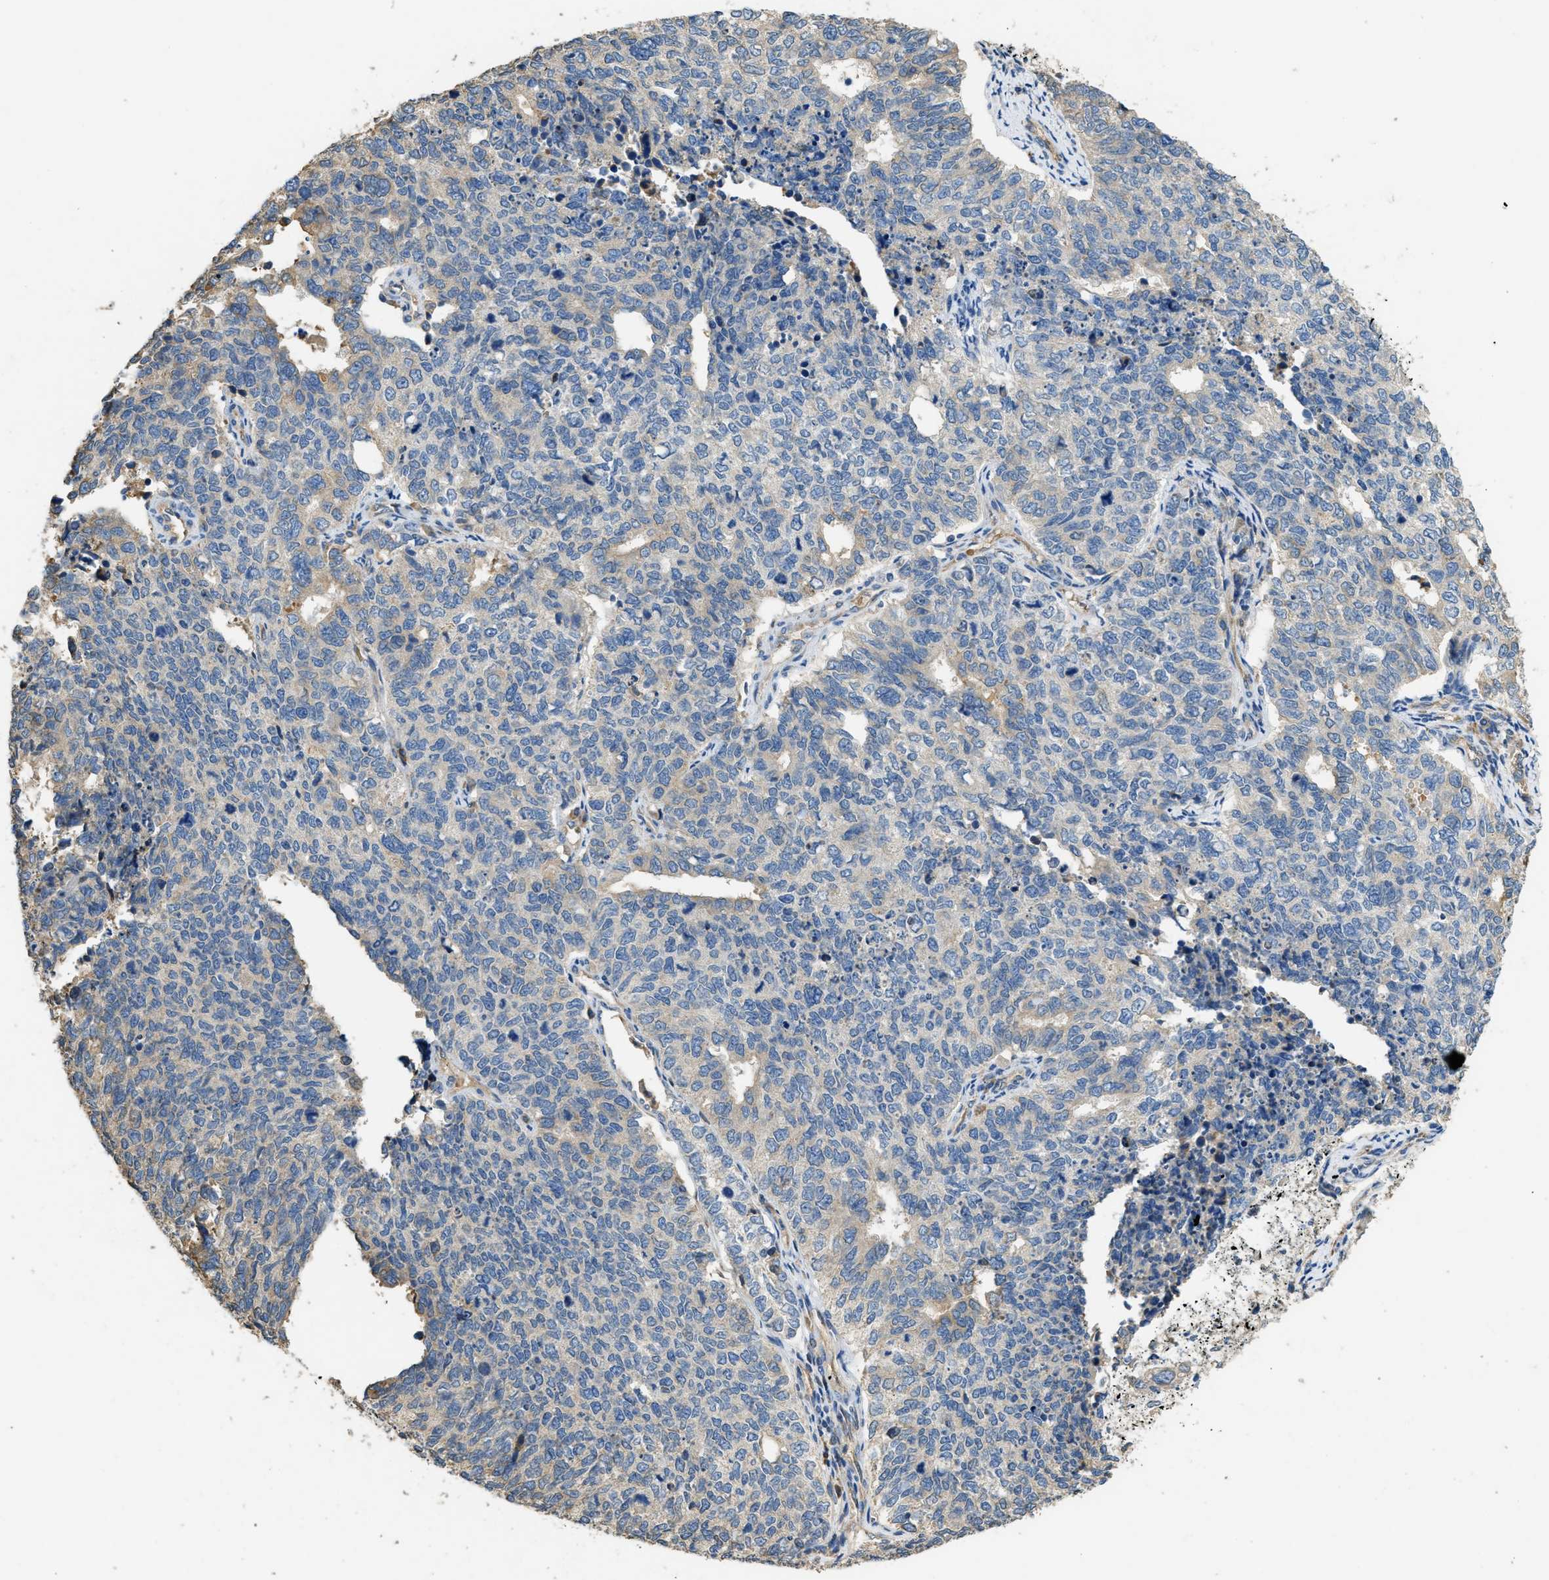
{"staining": {"intensity": "weak", "quantity": "<25%", "location": "cytoplasmic/membranous"}, "tissue": "cervical cancer", "cell_type": "Tumor cells", "image_type": "cancer", "snomed": [{"axis": "morphology", "description": "Squamous cell carcinoma, NOS"}, {"axis": "topography", "description": "Cervix"}], "caption": "The histopathology image exhibits no staining of tumor cells in cervical cancer.", "gene": "RIPK2", "patient": {"sex": "female", "age": 63}}